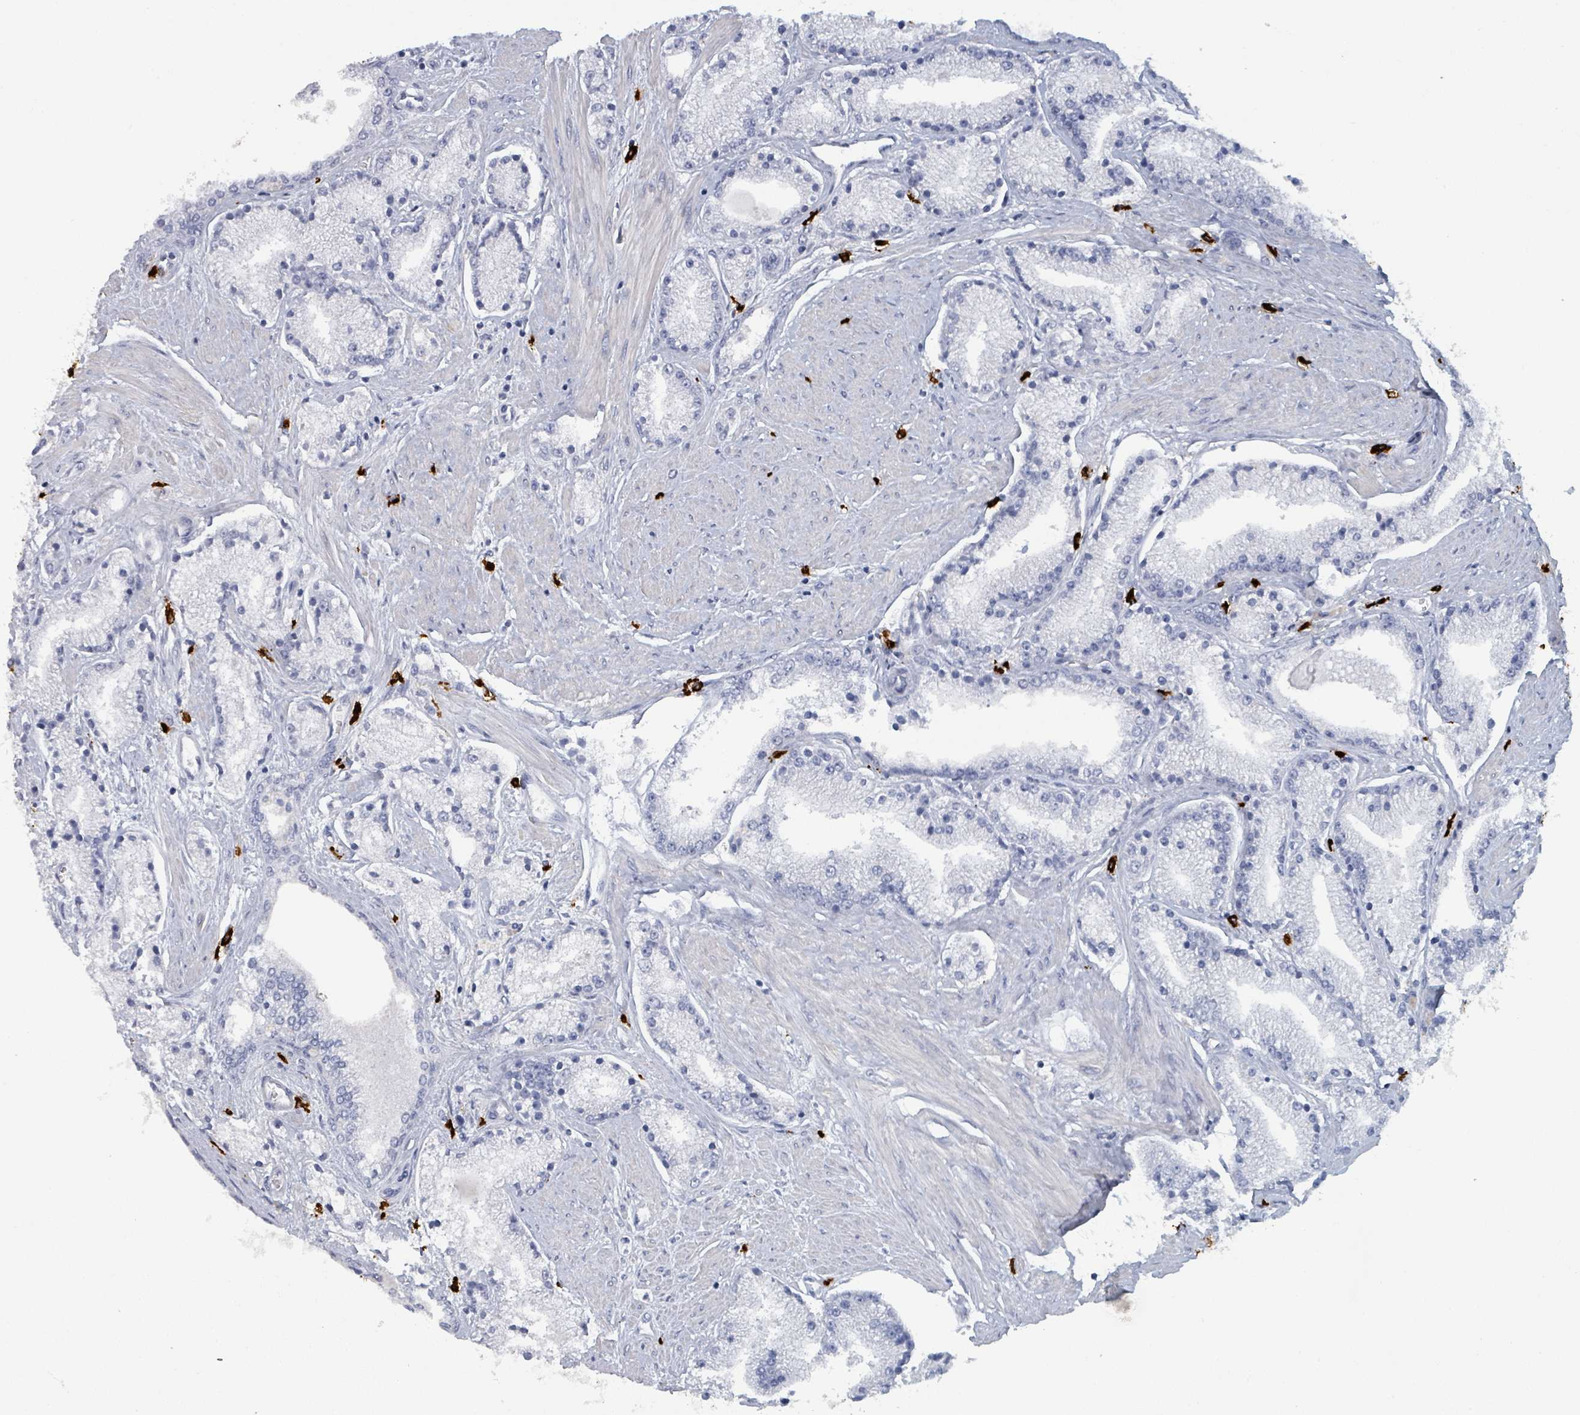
{"staining": {"intensity": "negative", "quantity": "none", "location": "none"}, "tissue": "prostate cancer", "cell_type": "Tumor cells", "image_type": "cancer", "snomed": [{"axis": "morphology", "description": "Adenocarcinoma, High grade"}, {"axis": "topography", "description": "Prostate"}], "caption": "Immunohistochemical staining of adenocarcinoma (high-grade) (prostate) displays no significant staining in tumor cells.", "gene": "VPS13D", "patient": {"sex": "male", "age": 67}}